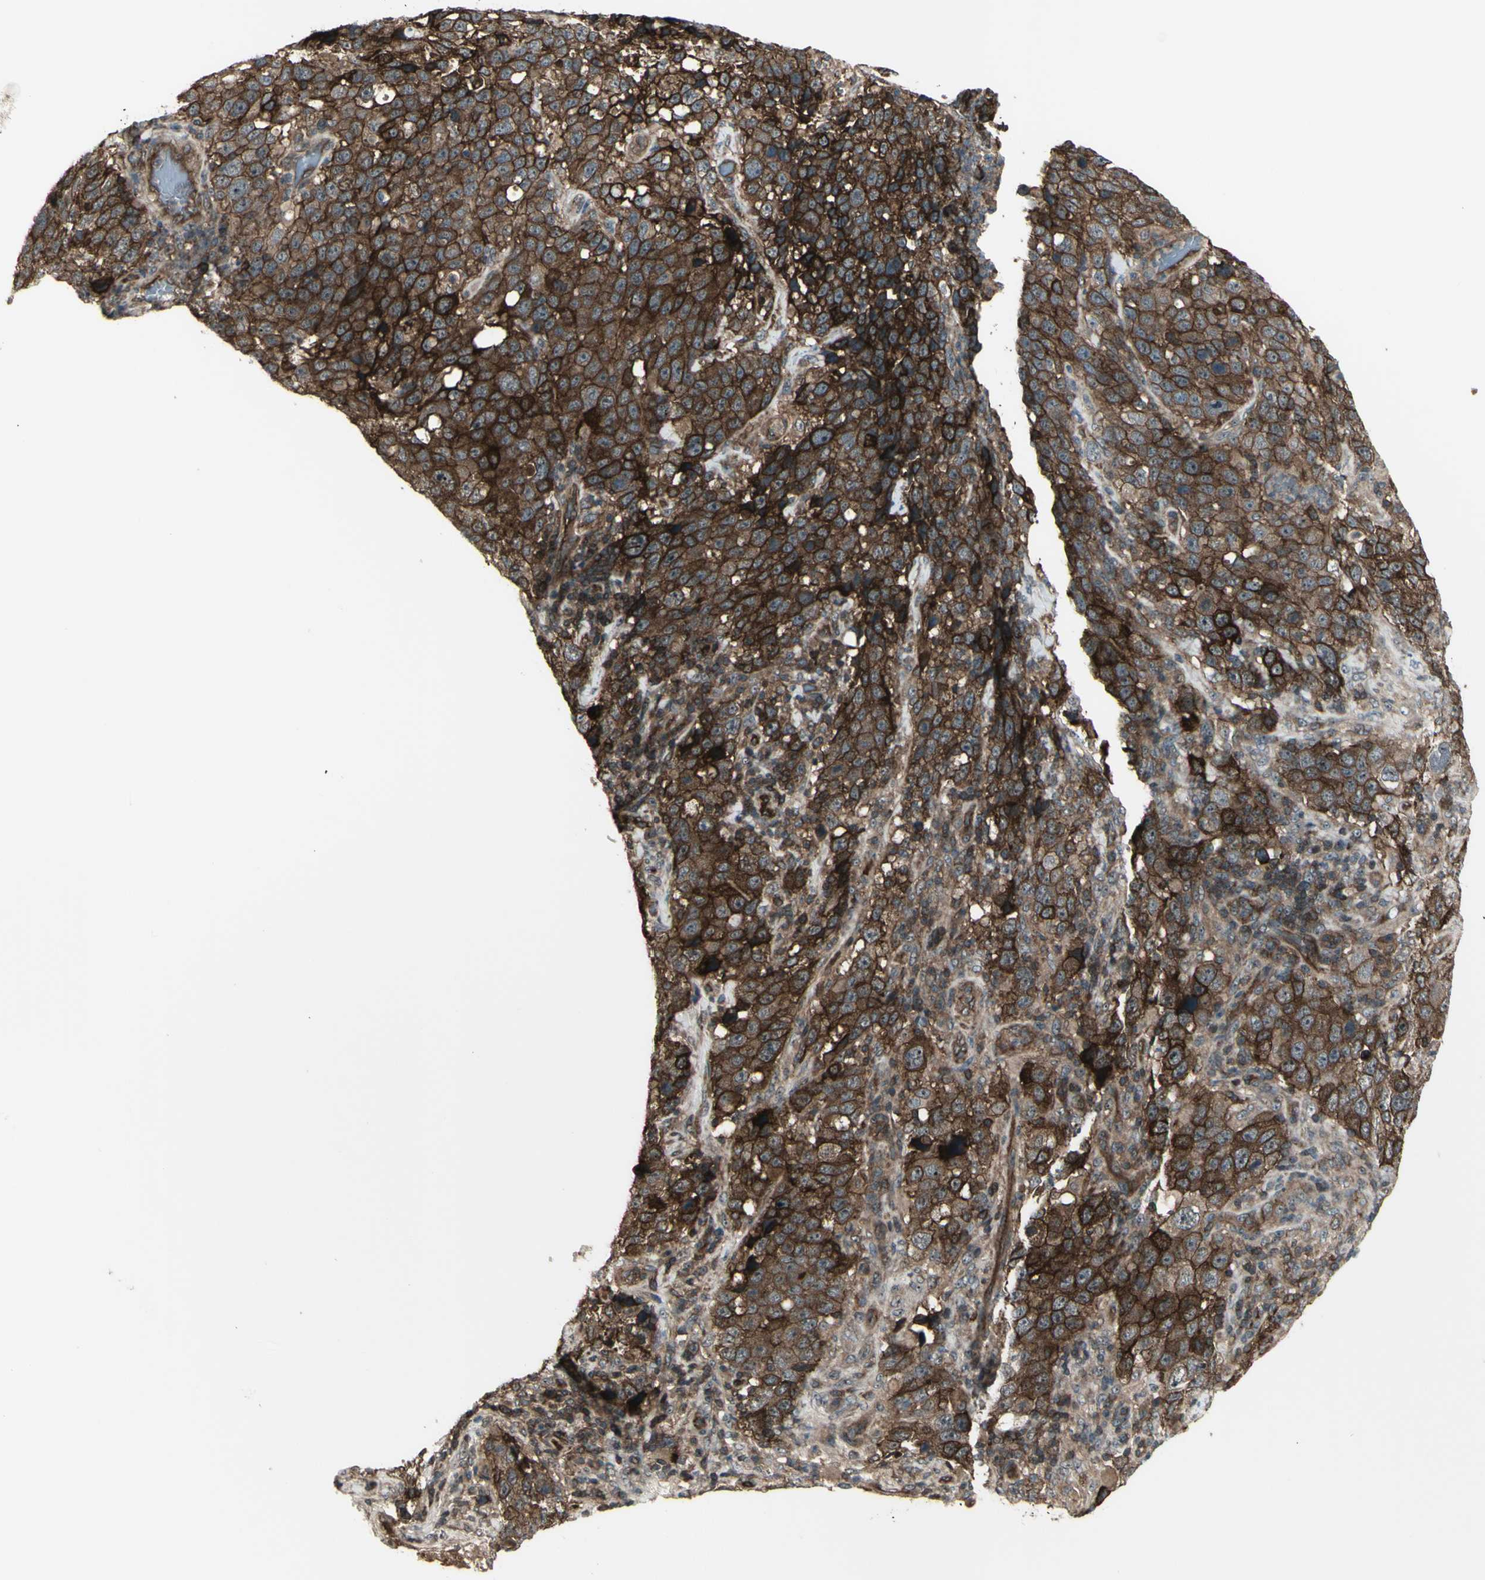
{"staining": {"intensity": "strong", "quantity": ">75%", "location": "cytoplasmic/membranous"}, "tissue": "stomach cancer", "cell_type": "Tumor cells", "image_type": "cancer", "snomed": [{"axis": "morphology", "description": "Normal tissue, NOS"}, {"axis": "morphology", "description": "Adenocarcinoma, NOS"}, {"axis": "topography", "description": "Stomach"}], "caption": "A brown stain labels strong cytoplasmic/membranous positivity of a protein in stomach cancer tumor cells. The protein of interest is stained brown, and the nuclei are stained in blue (DAB (3,3'-diaminobenzidine) IHC with brightfield microscopy, high magnification).", "gene": "FXYD5", "patient": {"sex": "male", "age": 48}}